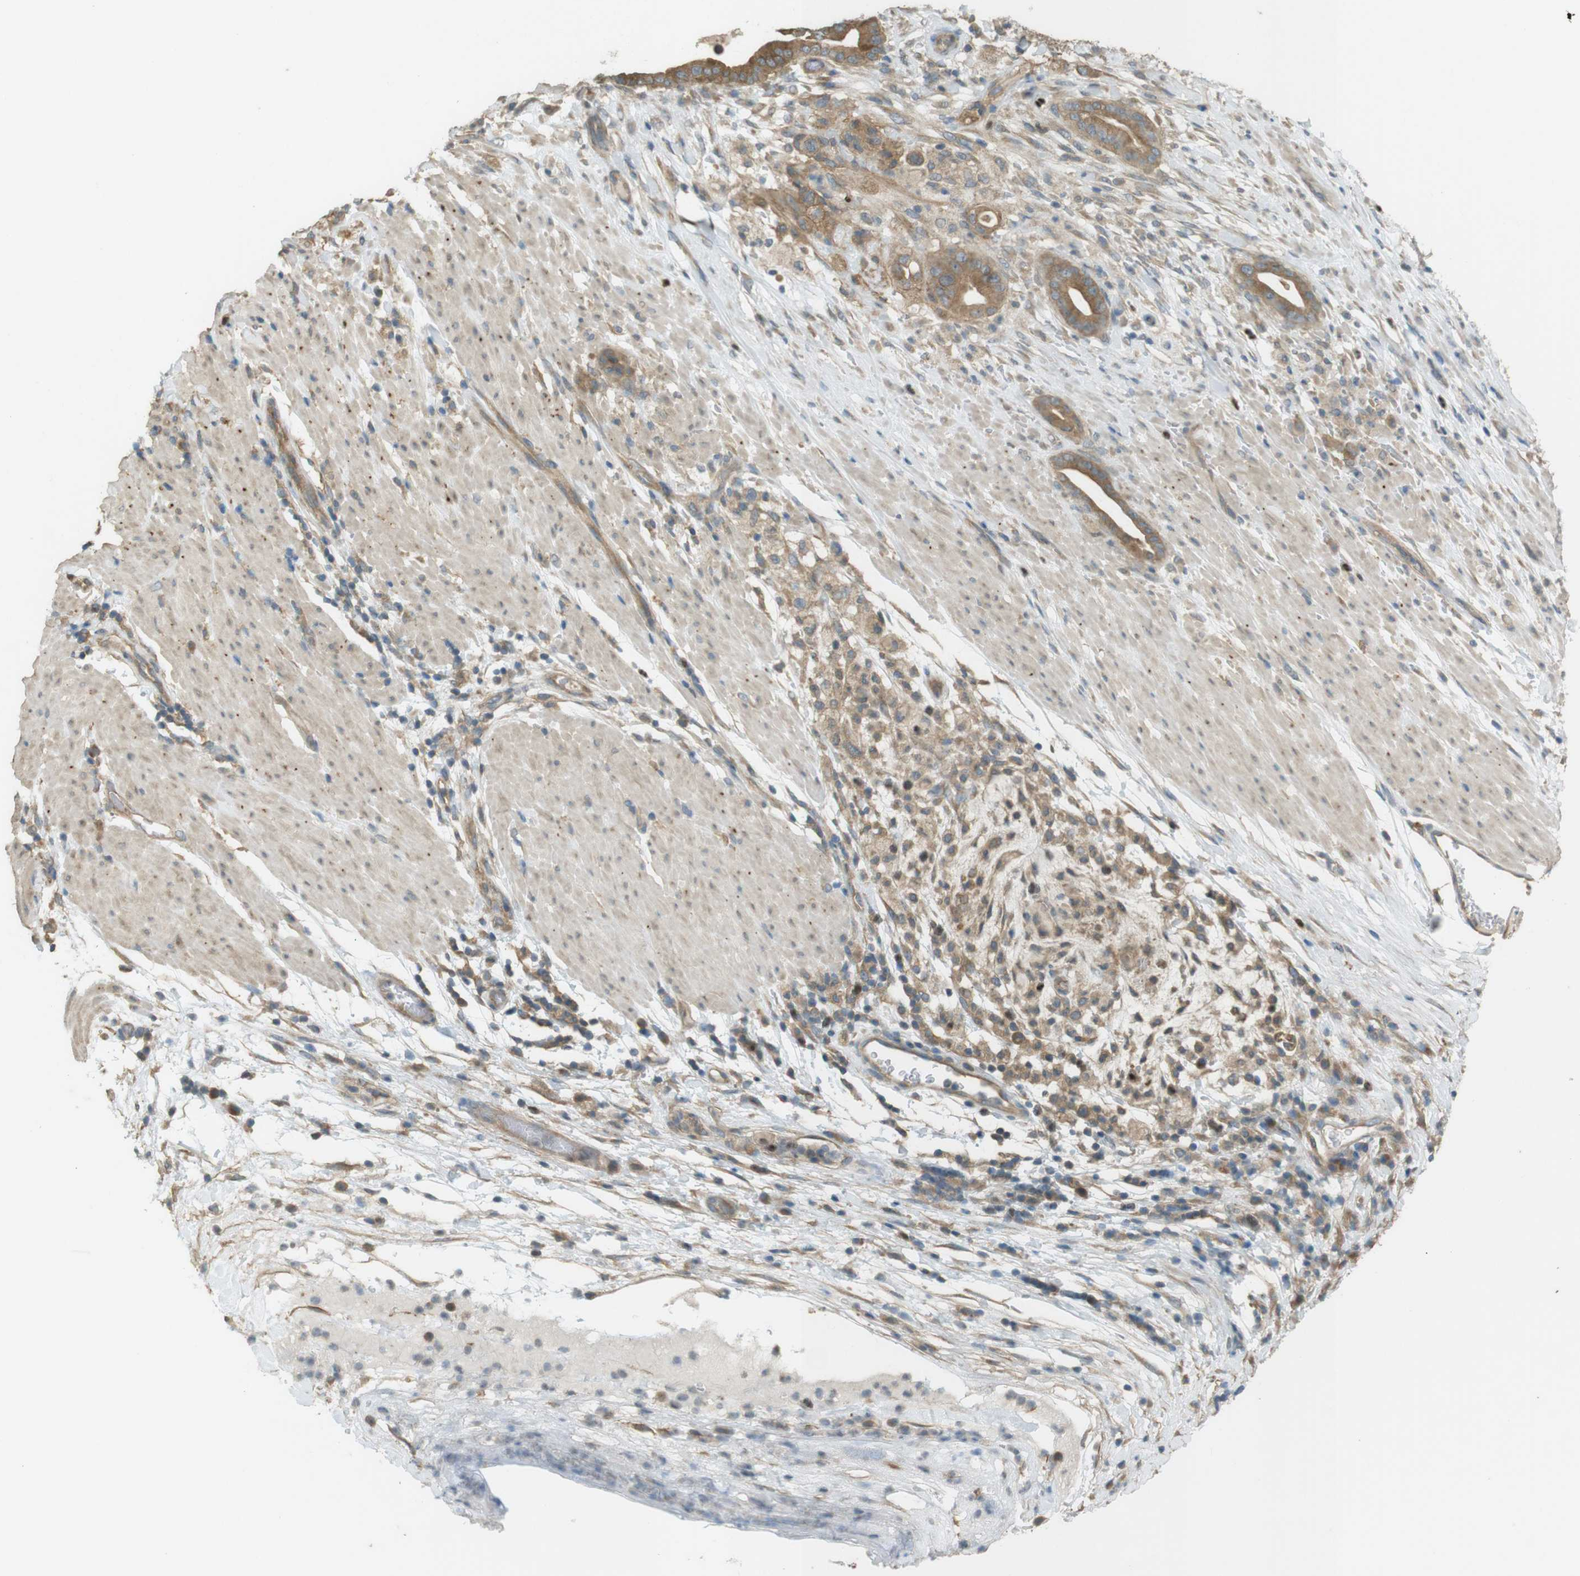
{"staining": {"intensity": "moderate", "quantity": ">75%", "location": "cytoplasmic/membranous"}, "tissue": "pancreatic cancer", "cell_type": "Tumor cells", "image_type": "cancer", "snomed": [{"axis": "morphology", "description": "Adenocarcinoma, NOS"}, {"axis": "topography", "description": "Pancreas"}], "caption": "This image displays pancreatic adenocarcinoma stained with immunohistochemistry (IHC) to label a protein in brown. The cytoplasmic/membranous of tumor cells show moderate positivity for the protein. Nuclei are counter-stained blue.", "gene": "ZDHHC20", "patient": {"sex": "male", "age": 63}}